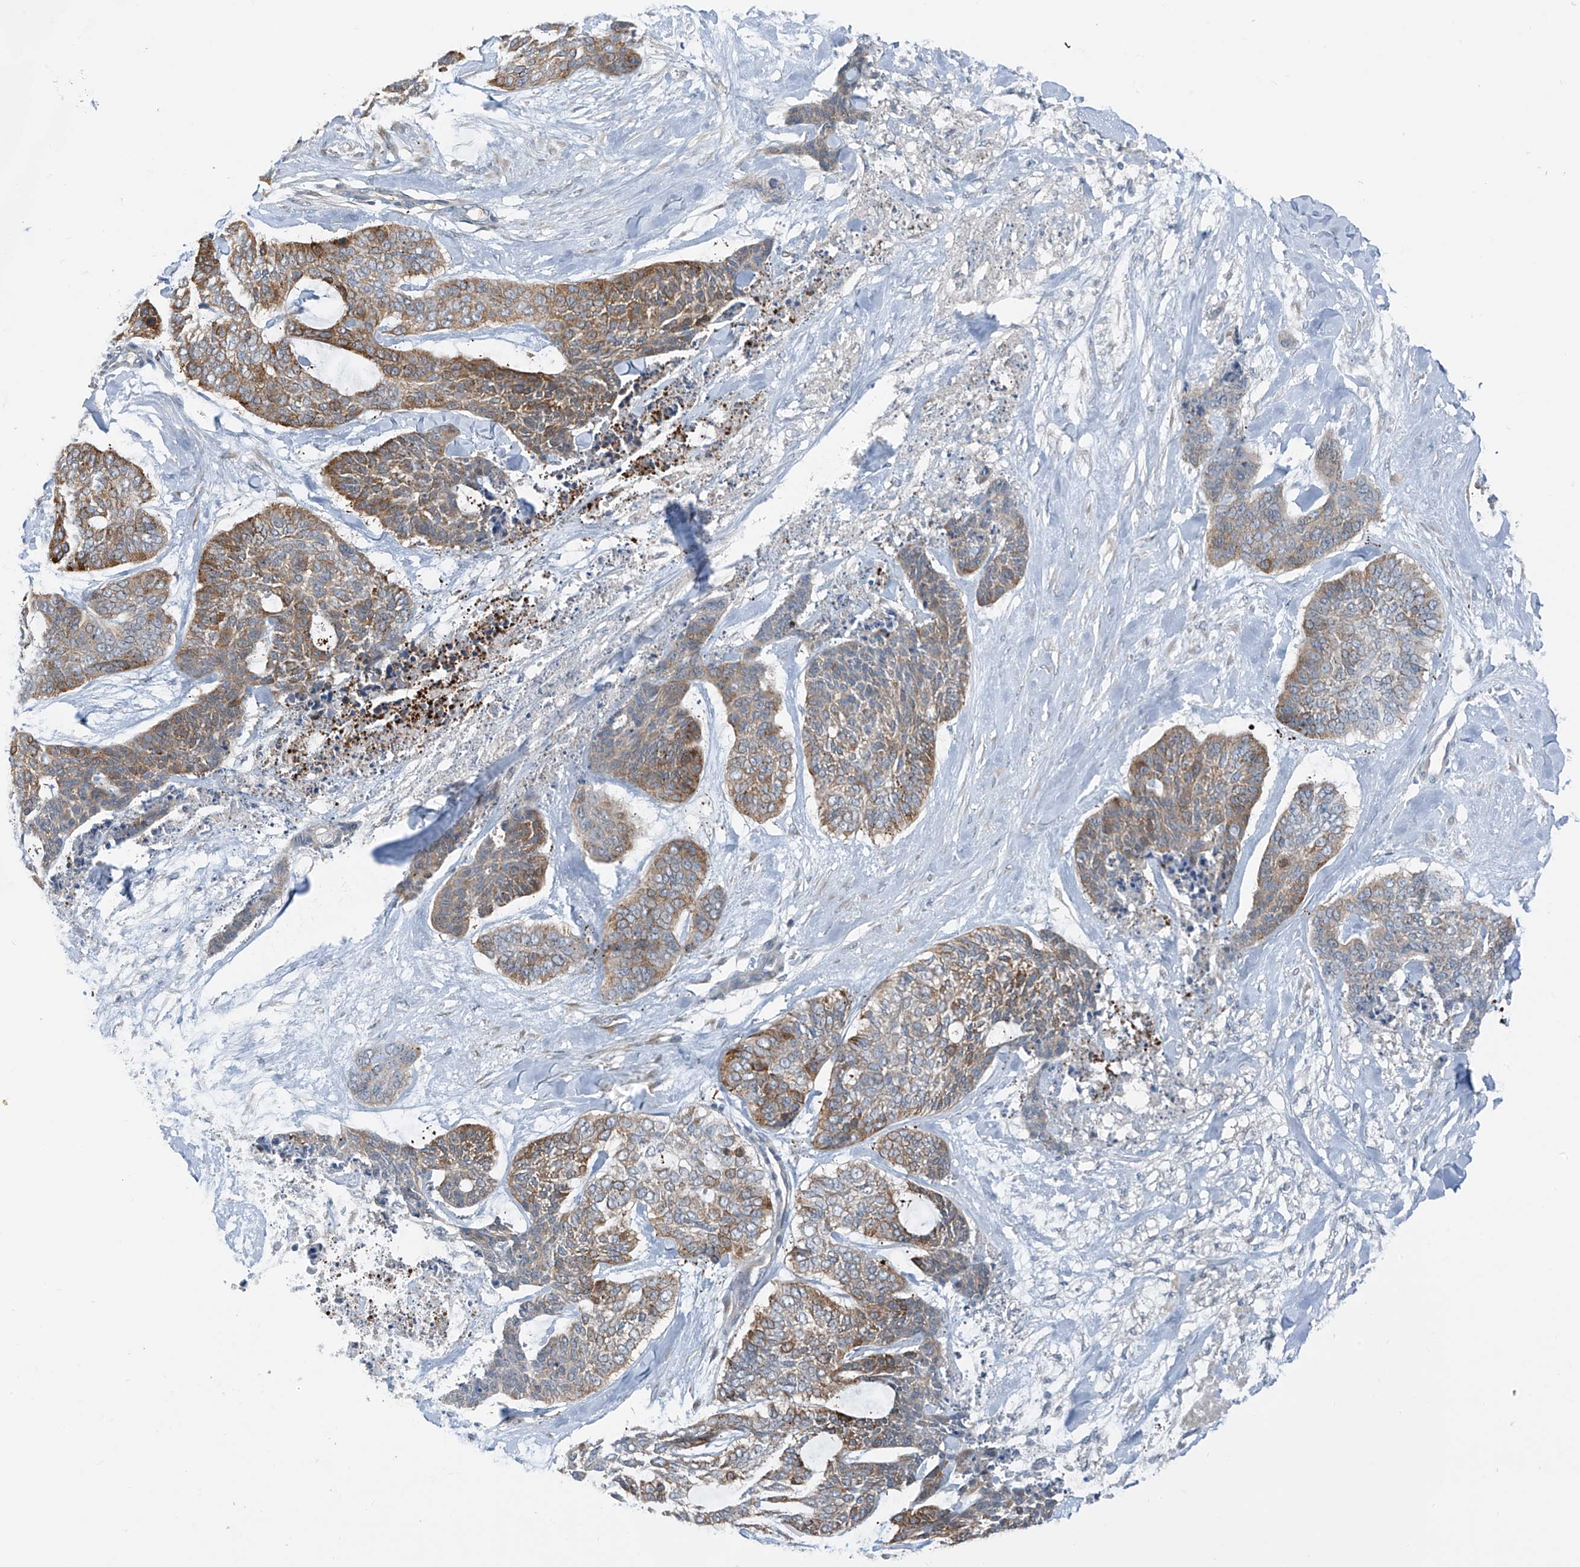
{"staining": {"intensity": "moderate", "quantity": ">75%", "location": "cytoplasmic/membranous"}, "tissue": "skin cancer", "cell_type": "Tumor cells", "image_type": "cancer", "snomed": [{"axis": "morphology", "description": "Basal cell carcinoma"}, {"axis": "topography", "description": "Skin"}], "caption": "Brown immunohistochemical staining in skin cancer exhibits moderate cytoplasmic/membranous expression in about >75% of tumor cells.", "gene": "SLC12A6", "patient": {"sex": "female", "age": 64}}